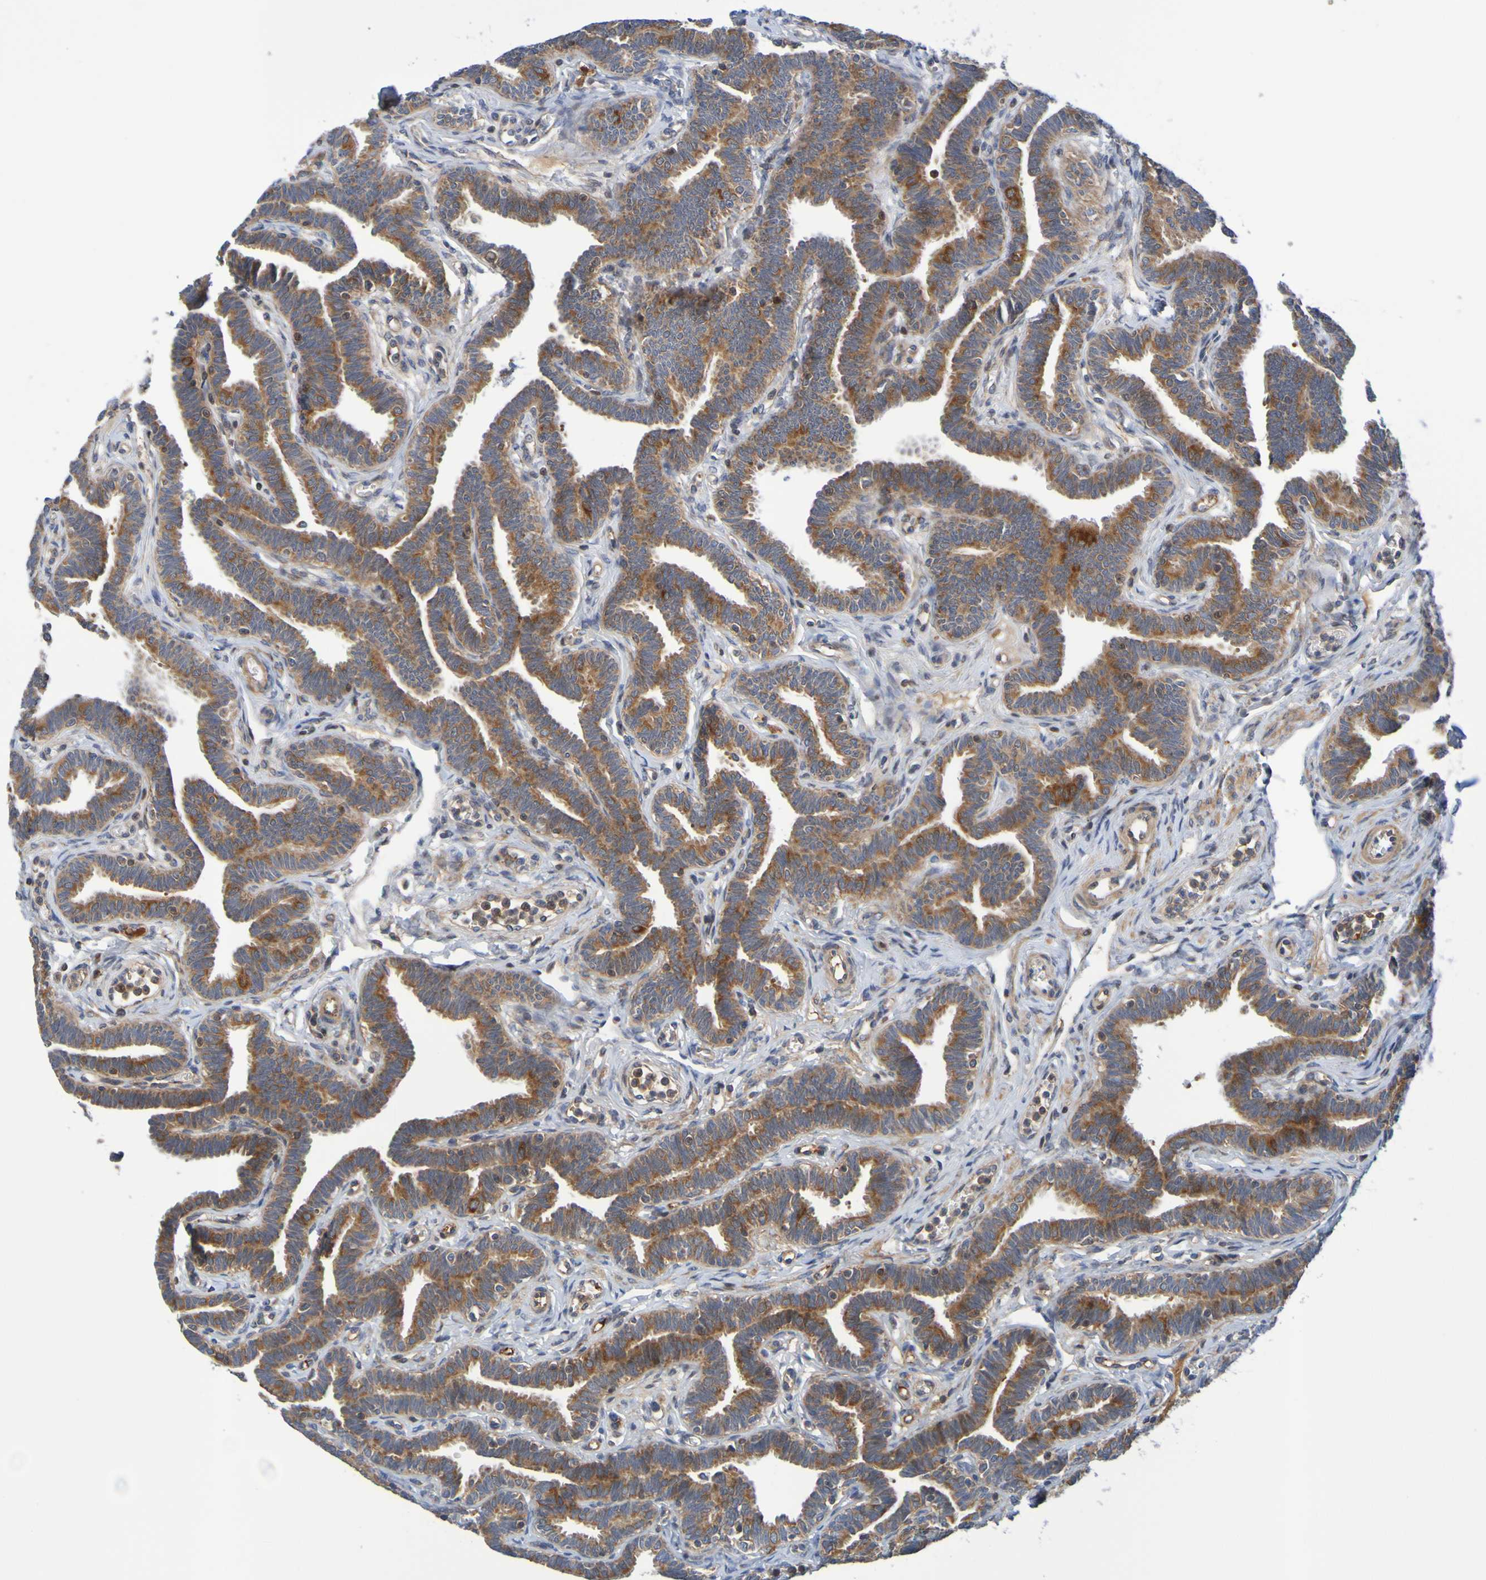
{"staining": {"intensity": "strong", "quantity": "25%-75%", "location": "cytoplasmic/membranous"}, "tissue": "fallopian tube", "cell_type": "Glandular cells", "image_type": "normal", "snomed": [{"axis": "morphology", "description": "Normal tissue, NOS"}, {"axis": "topography", "description": "Fallopian tube"}, {"axis": "topography", "description": "Ovary"}], "caption": "This micrograph demonstrates IHC staining of normal human fallopian tube, with high strong cytoplasmic/membranous expression in approximately 25%-75% of glandular cells.", "gene": "CCDC51", "patient": {"sex": "female", "age": 23}}